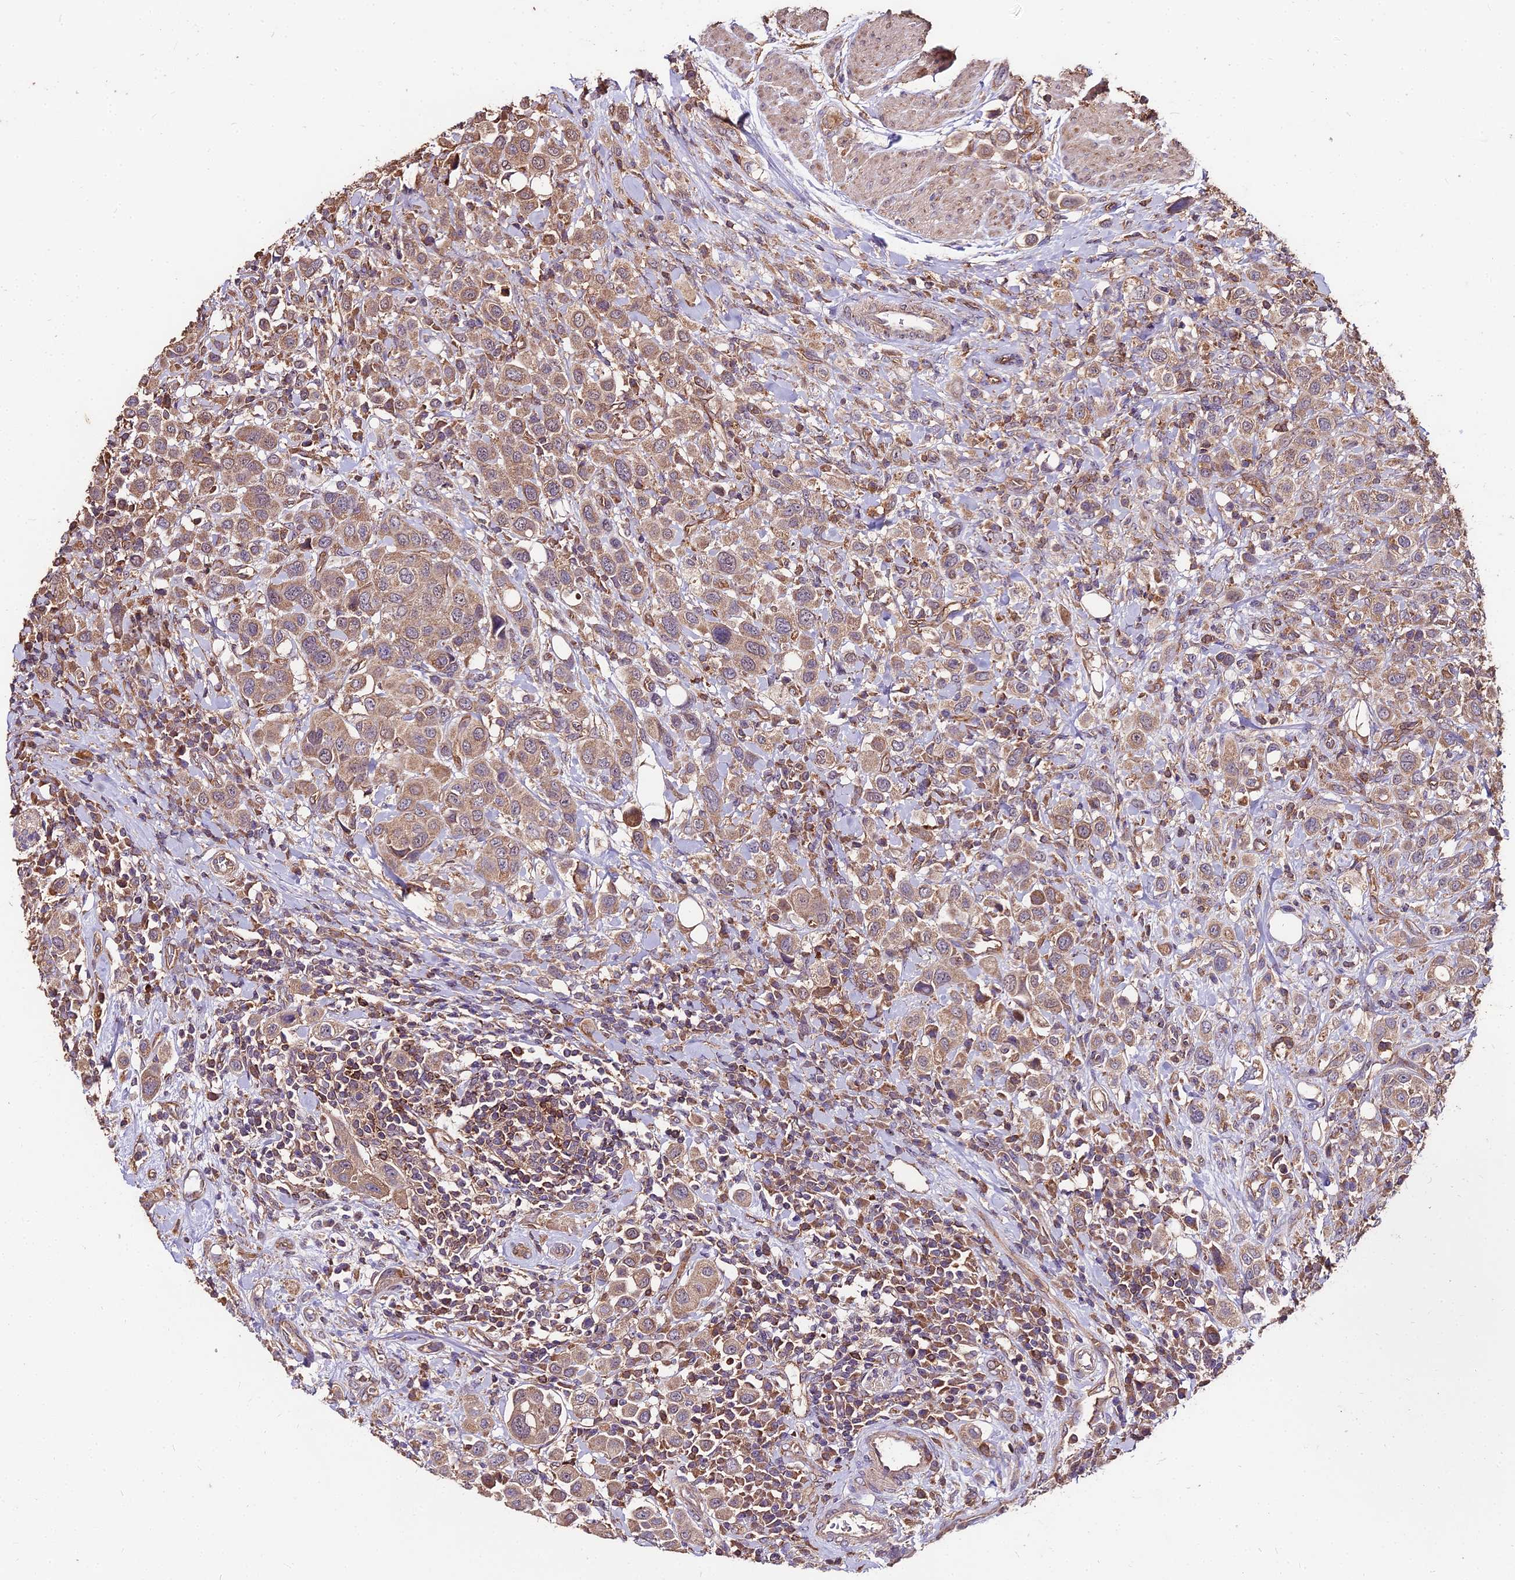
{"staining": {"intensity": "moderate", "quantity": ">75%", "location": "cytoplasmic/membranous"}, "tissue": "urothelial cancer", "cell_type": "Tumor cells", "image_type": "cancer", "snomed": [{"axis": "morphology", "description": "Urothelial carcinoma, High grade"}, {"axis": "topography", "description": "Urinary bladder"}], "caption": "Immunohistochemical staining of human high-grade urothelial carcinoma displays medium levels of moderate cytoplasmic/membranous protein positivity in about >75% of tumor cells.", "gene": "CEMIP2", "patient": {"sex": "male", "age": 50}}